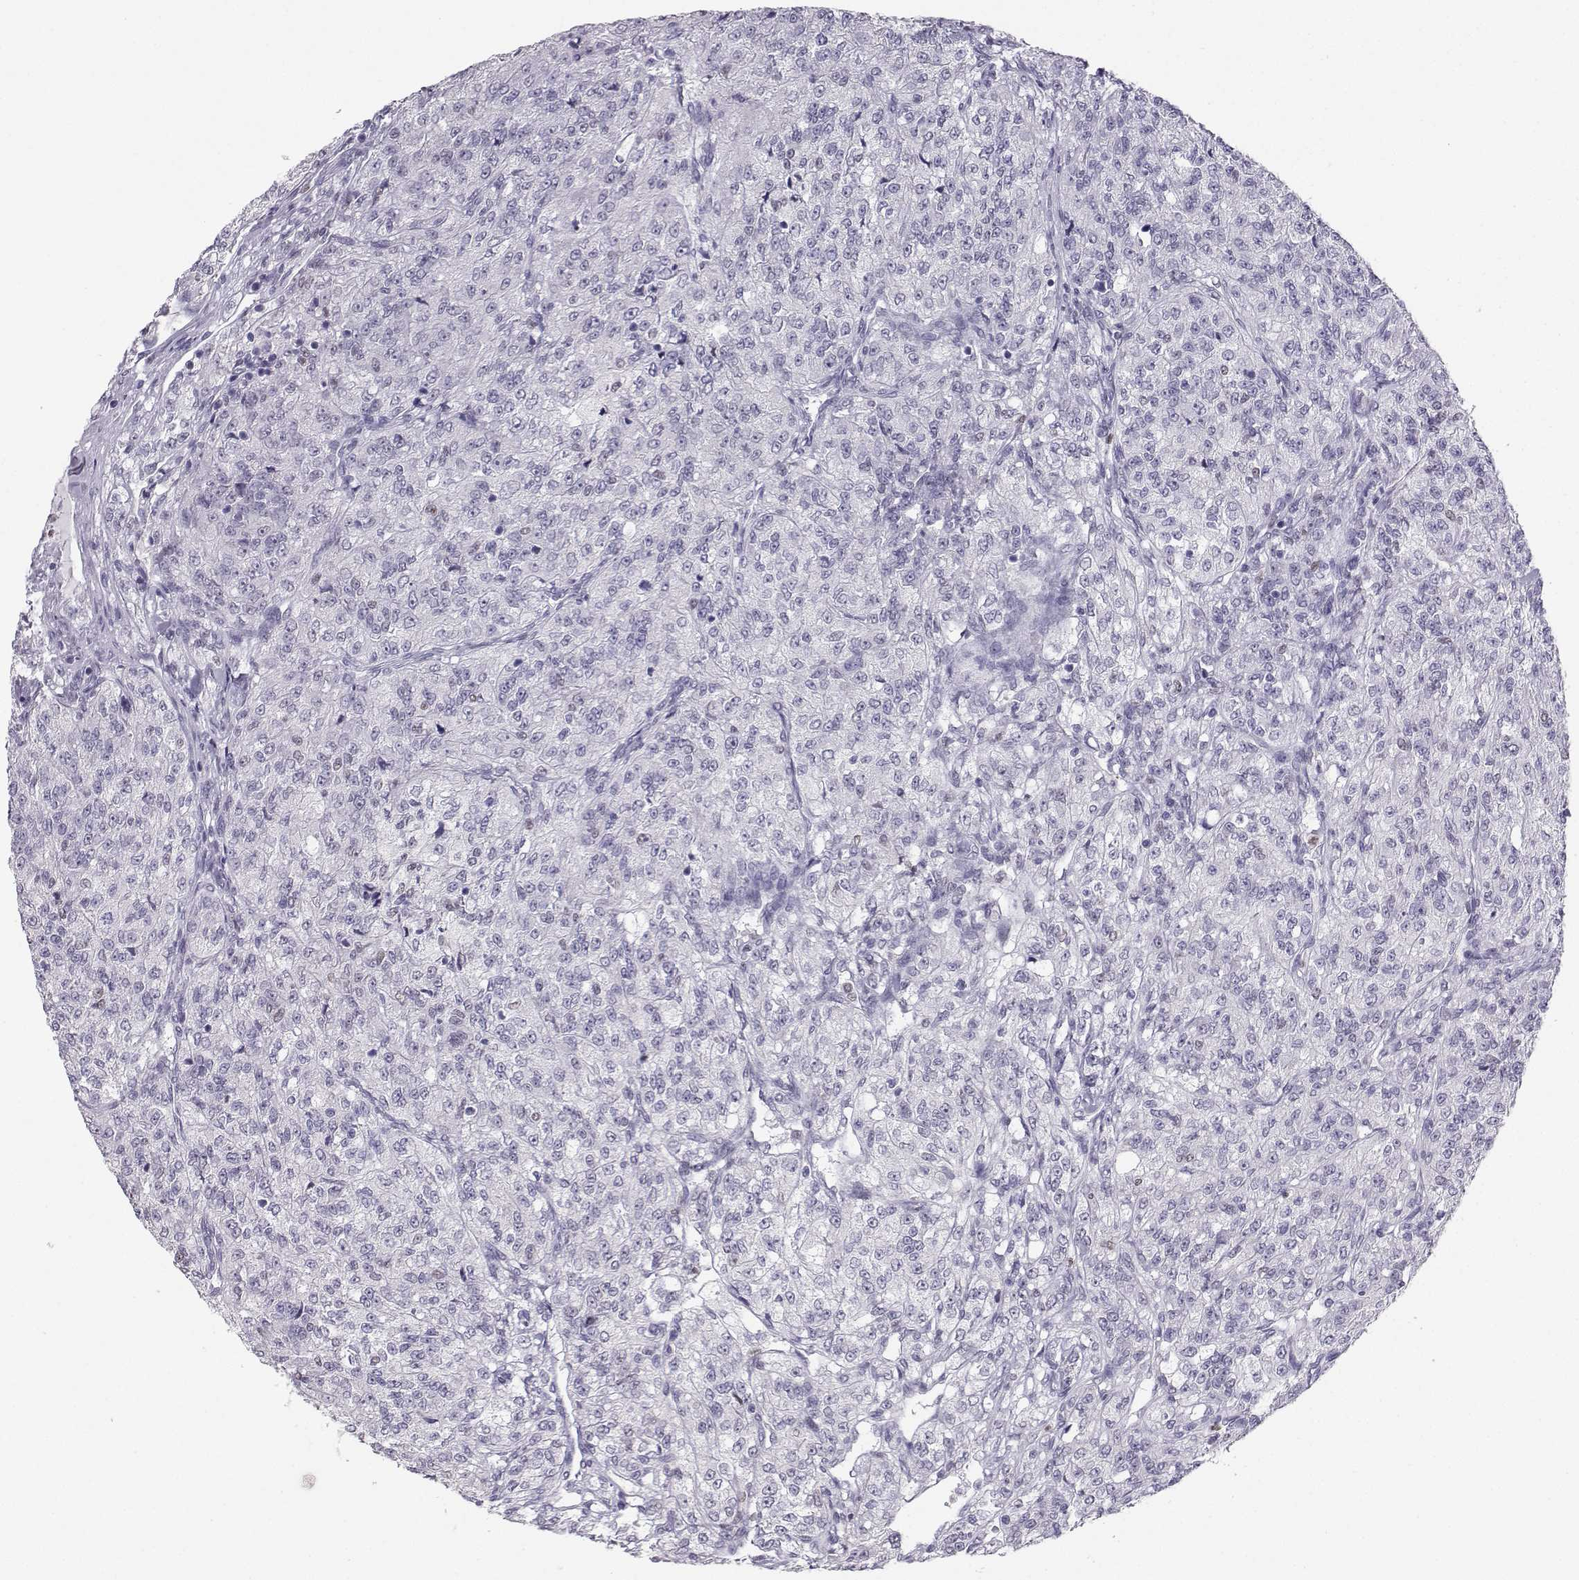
{"staining": {"intensity": "negative", "quantity": "none", "location": "none"}, "tissue": "renal cancer", "cell_type": "Tumor cells", "image_type": "cancer", "snomed": [{"axis": "morphology", "description": "Adenocarcinoma, NOS"}, {"axis": "topography", "description": "Kidney"}], "caption": "Tumor cells show no significant protein expression in renal cancer (adenocarcinoma). (DAB immunohistochemistry with hematoxylin counter stain).", "gene": "TEDC2", "patient": {"sex": "female", "age": 63}}